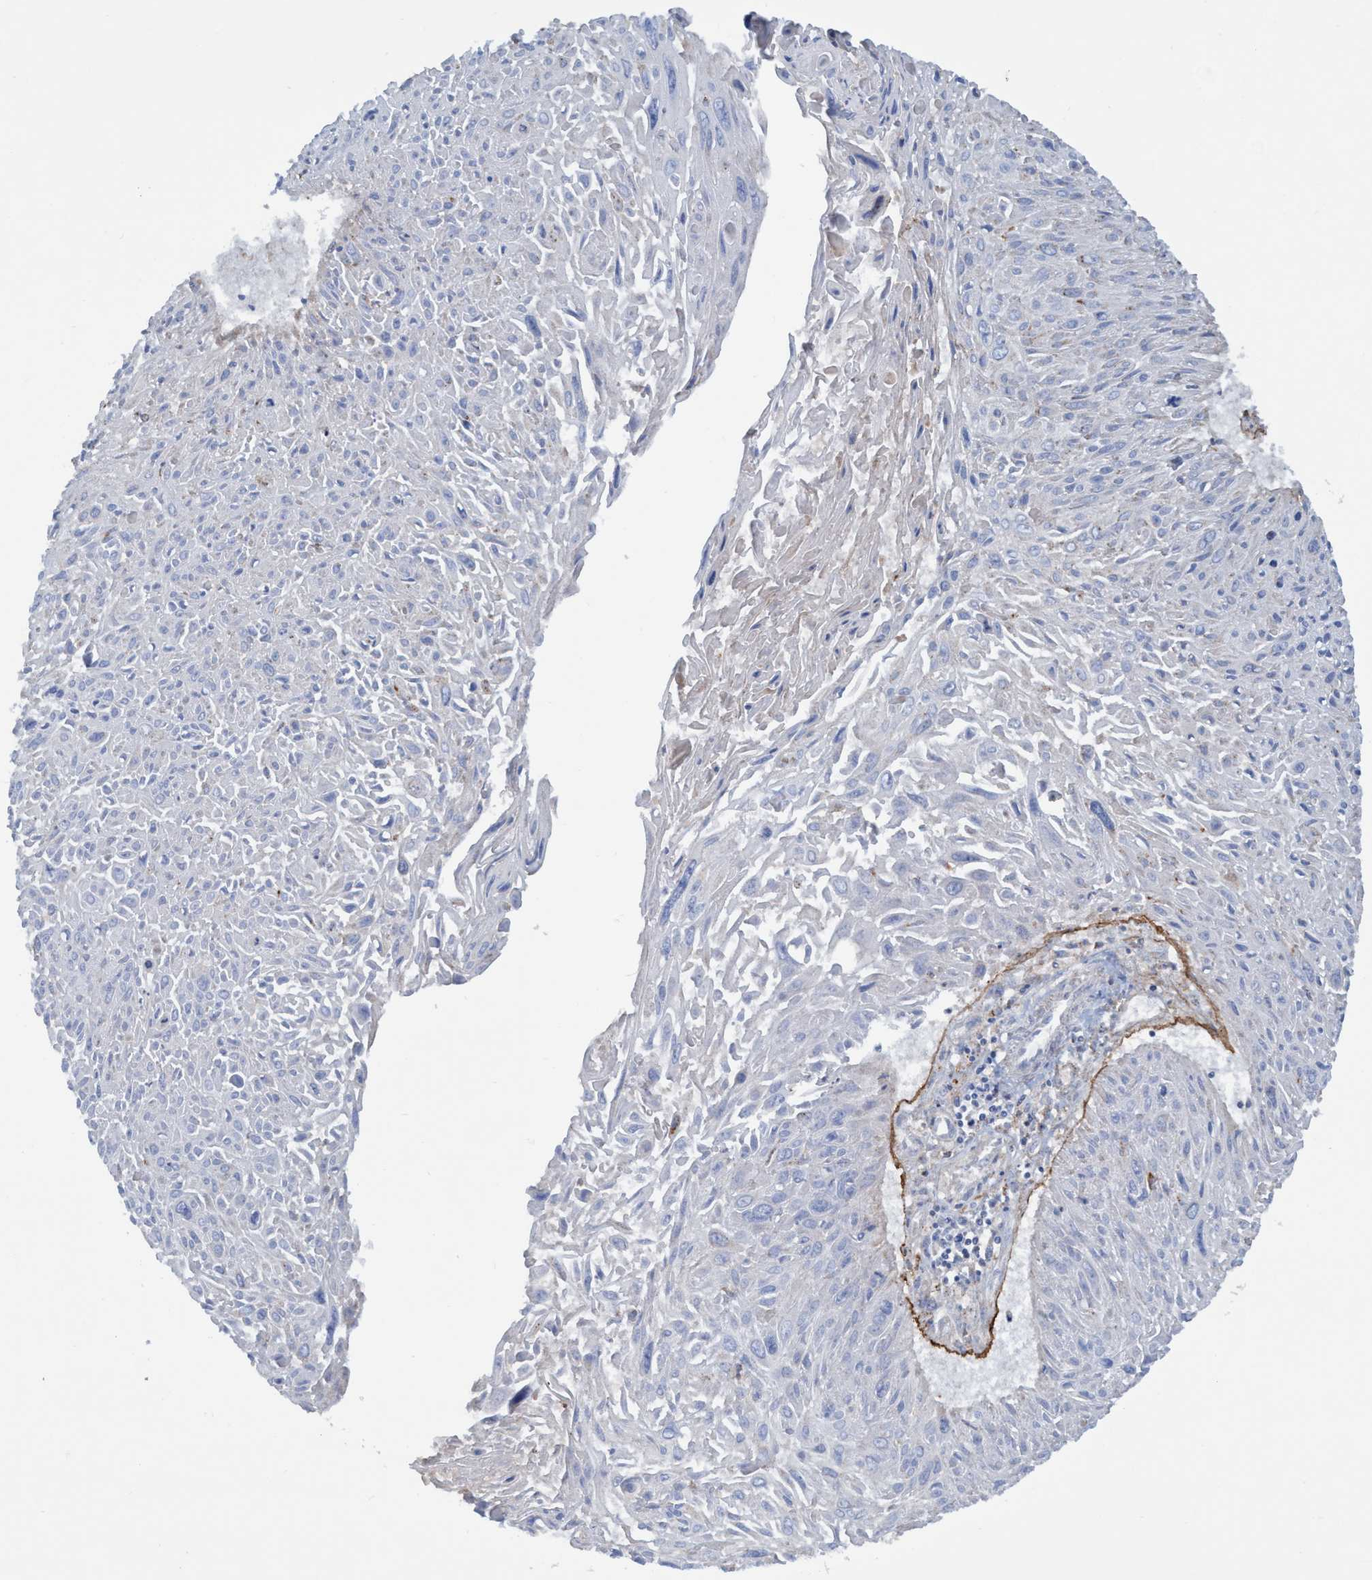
{"staining": {"intensity": "weak", "quantity": "<25%", "location": "cytoplasmic/membranous"}, "tissue": "cervical cancer", "cell_type": "Tumor cells", "image_type": "cancer", "snomed": [{"axis": "morphology", "description": "Squamous cell carcinoma, NOS"}, {"axis": "topography", "description": "Cervix"}], "caption": "The photomicrograph displays no staining of tumor cells in cervical cancer.", "gene": "TRIM65", "patient": {"sex": "female", "age": 51}}